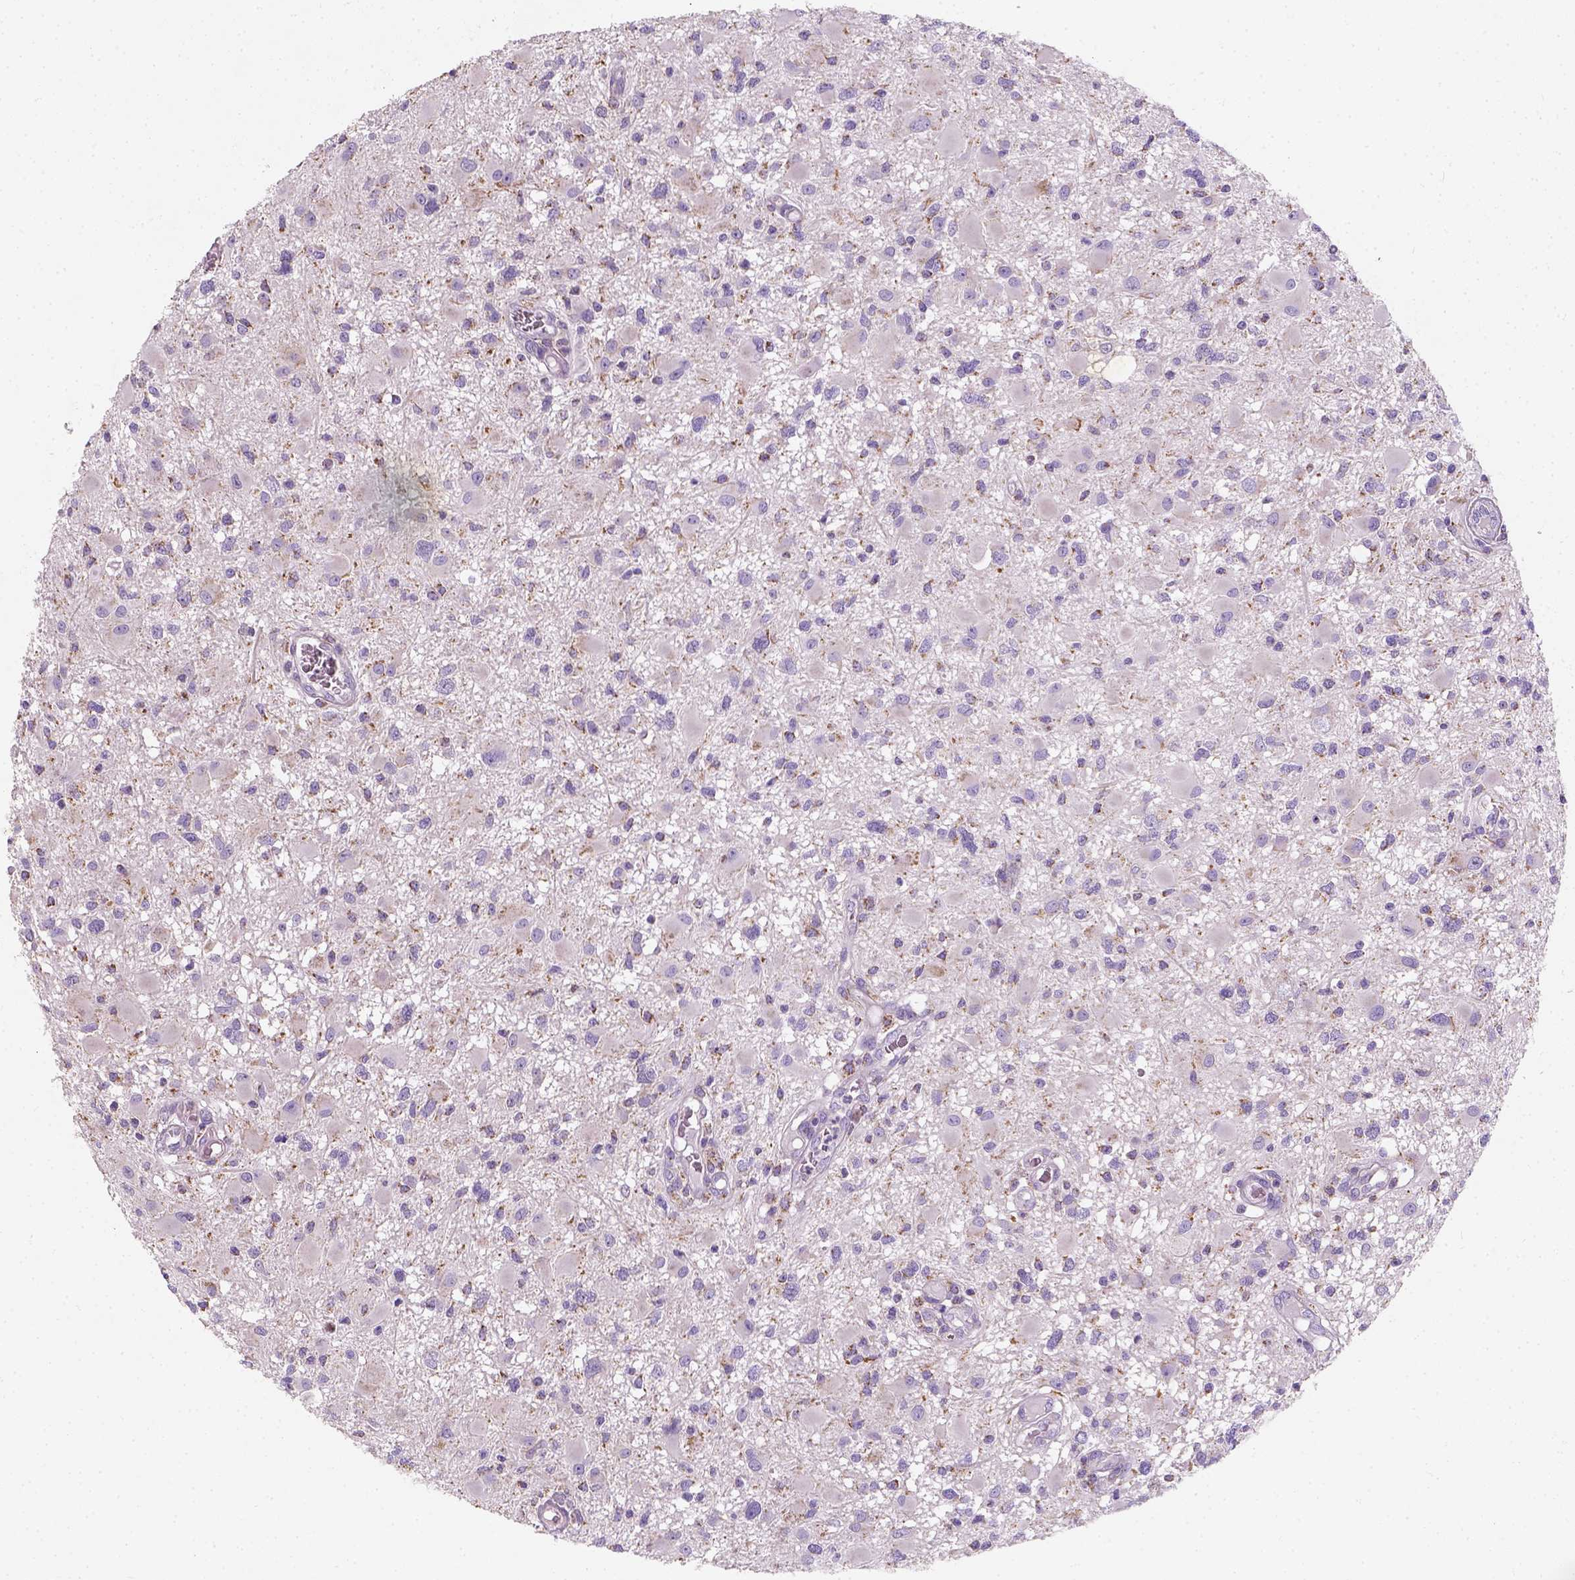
{"staining": {"intensity": "negative", "quantity": "none", "location": "none"}, "tissue": "glioma", "cell_type": "Tumor cells", "image_type": "cancer", "snomed": [{"axis": "morphology", "description": "Glioma, malignant, High grade"}, {"axis": "topography", "description": "Brain"}], "caption": "This is an IHC photomicrograph of malignant high-grade glioma. There is no positivity in tumor cells.", "gene": "CHODL", "patient": {"sex": "male", "age": 54}}